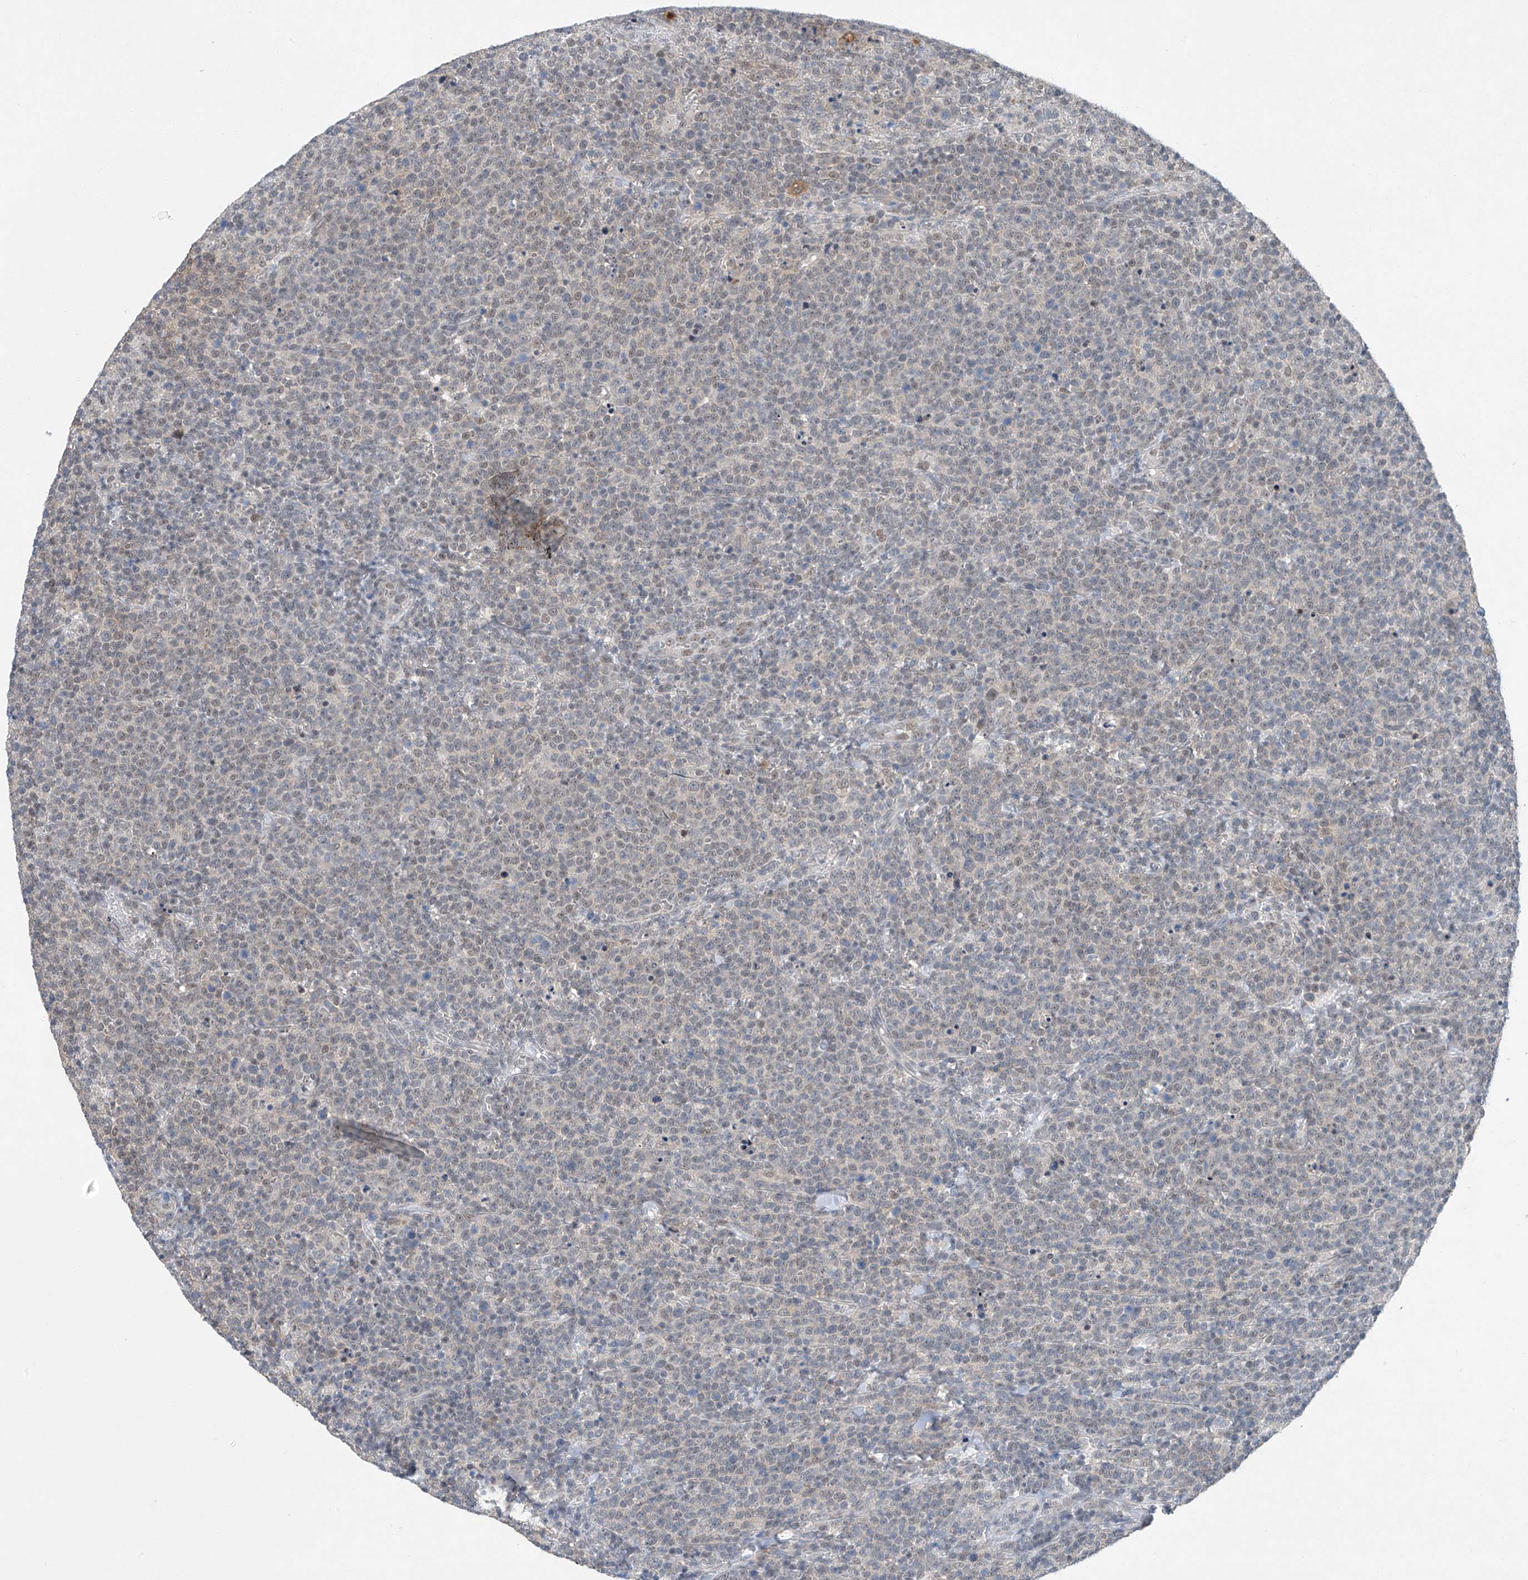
{"staining": {"intensity": "negative", "quantity": "none", "location": "none"}, "tissue": "lymphoma", "cell_type": "Tumor cells", "image_type": "cancer", "snomed": [{"axis": "morphology", "description": "Malignant lymphoma, non-Hodgkin's type, High grade"}, {"axis": "topography", "description": "Lymph node"}], "caption": "A photomicrograph of lymphoma stained for a protein demonstrates no brown staining in tumor cells.", "gene": "TAF8", "patient": {"sex": "male", "age": 61}}